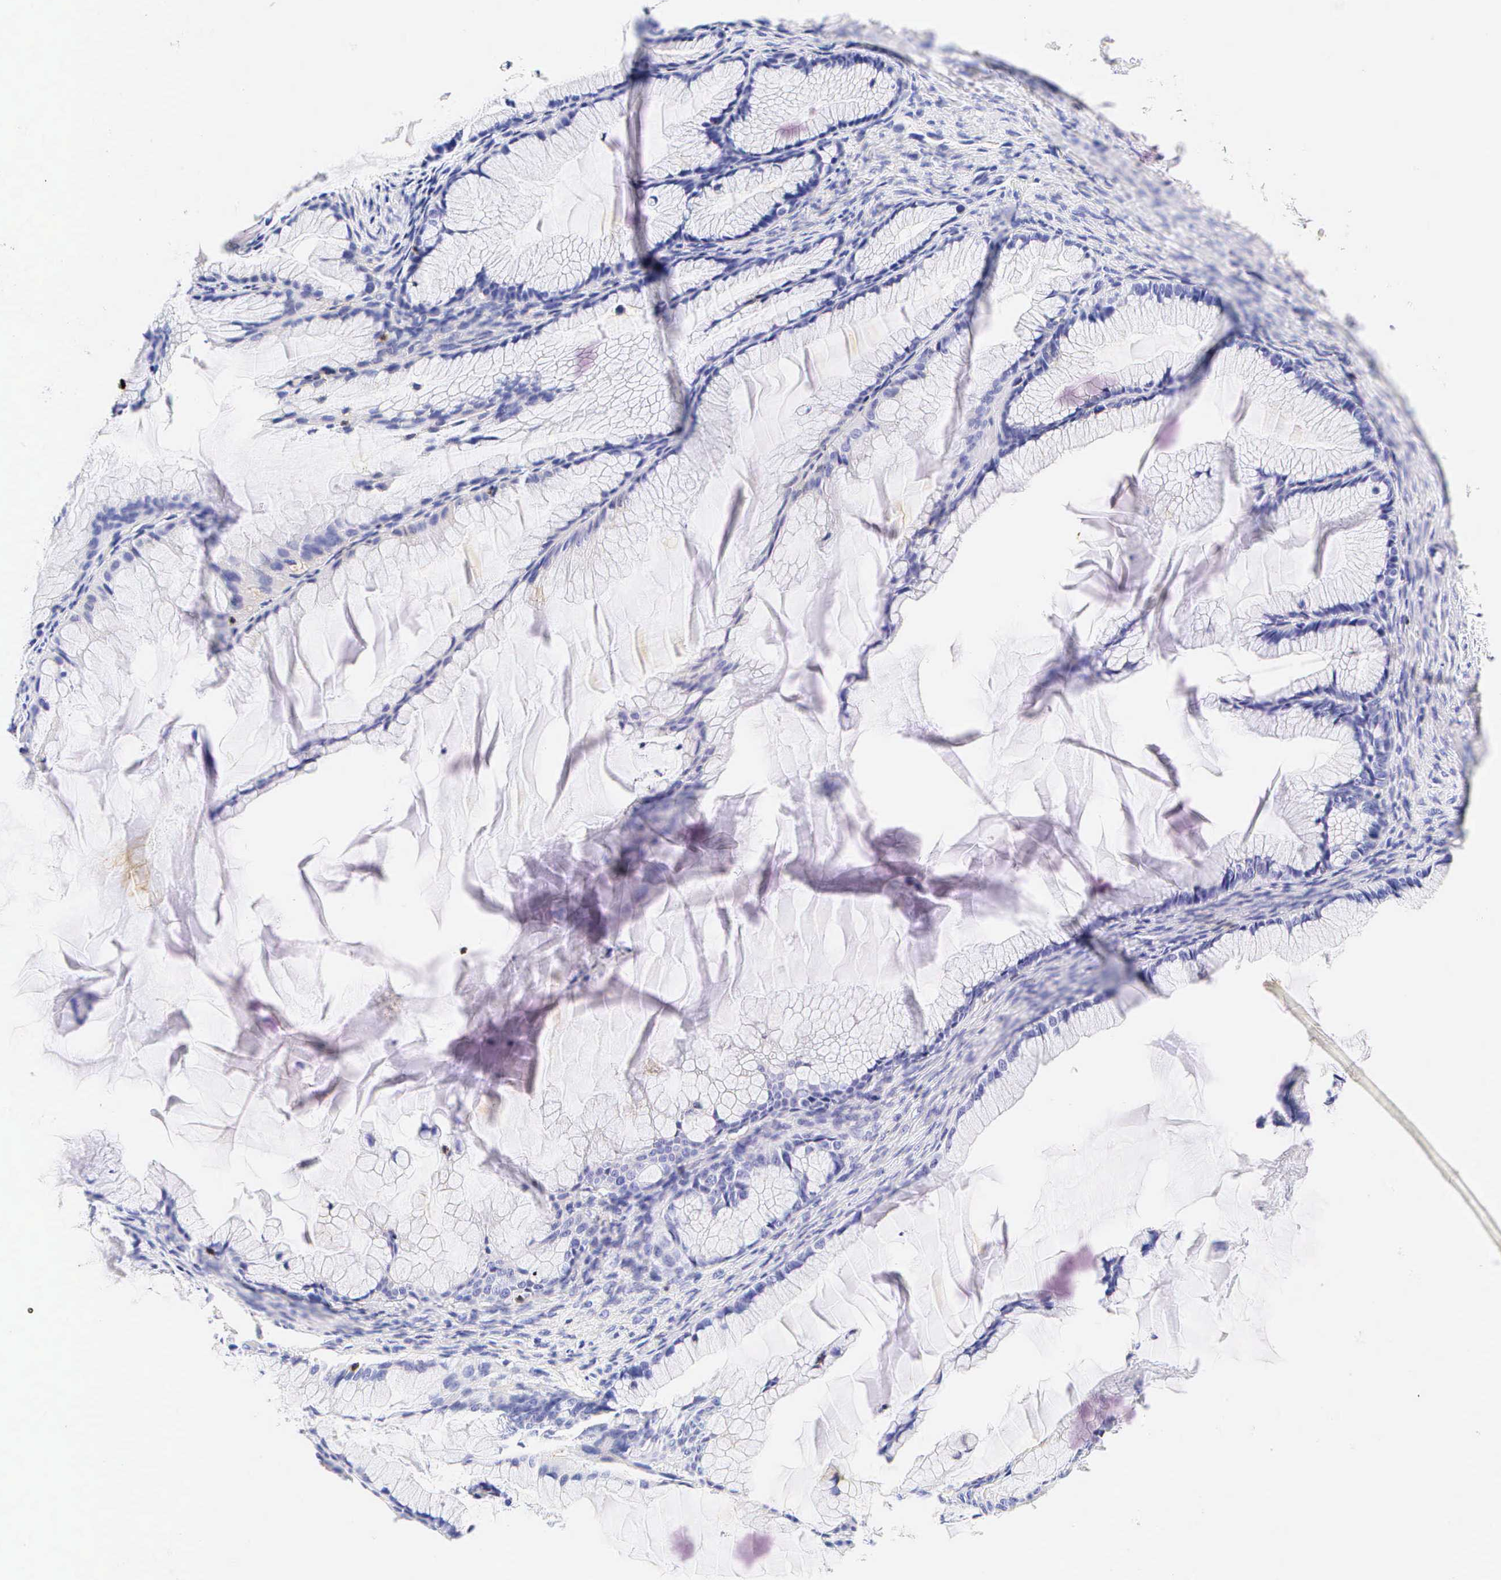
{"staining": {"intensity": "negative", "quantity": "none", "location": "none"}, "tissue": "ovarian cancer", "cell_type": "Tumor cells", "image_type": "cancer", "snomed": [{"axis": "morphology", "description": "Cystadenocarcinoma, mucinous, NOS"}, {"axis": "topography", "description": "Ovary"}], "caption": "Photomicrograph shows no protein staining in tumor cells of mucinous cystadenocarcinoma (ovarian) tissue. (Stains: DAB (3,3'-diaminobenzidine) immunohistochemistry with hematoxylin counter stain, Microscopy: brightfield microscopy at high magnification).", "gene": "CD3E", "patient": {"sex": "female", "age": 41}}